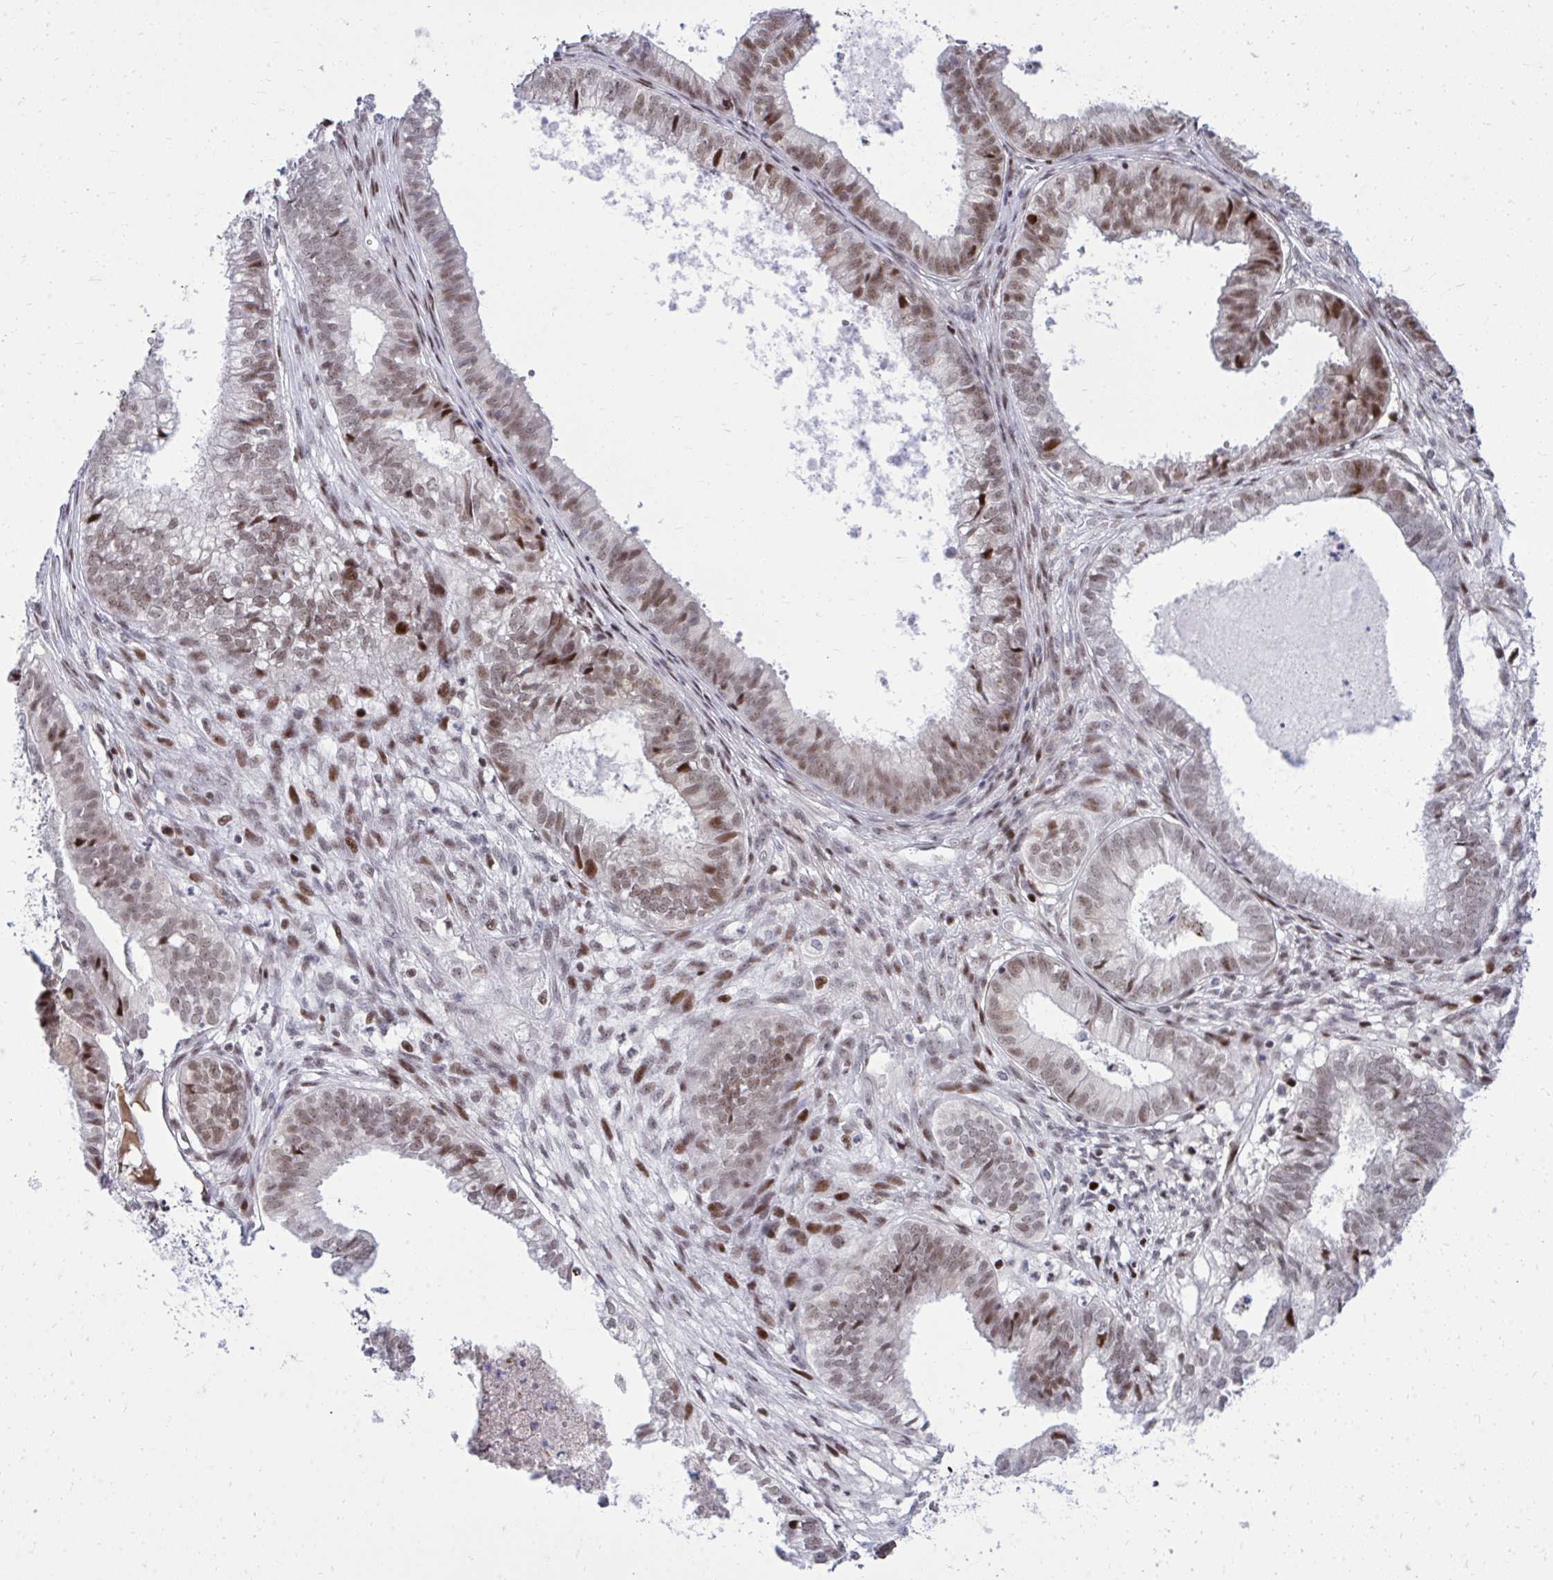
{"staining": {"intensity": "moderate", "quantity": "25%-75%", "location": "nuclear"}, "tissue": "ovarian cancer", "cell_type": "Tumor cells", "image_type": "cancer", "snomed": [{"axis": "morphology", "description": "Carcinoma, endometroid"}, {"axis": "topography", "description": "Ovary"}], "caption": "Protein staining of endometroid carcinoma (ovarian) tissue displays moderate nuclear staining in approximately 25%-75% of tumor cells.", "gene": "C14orf39", "patient": {"sex": "female", "age": 64}}